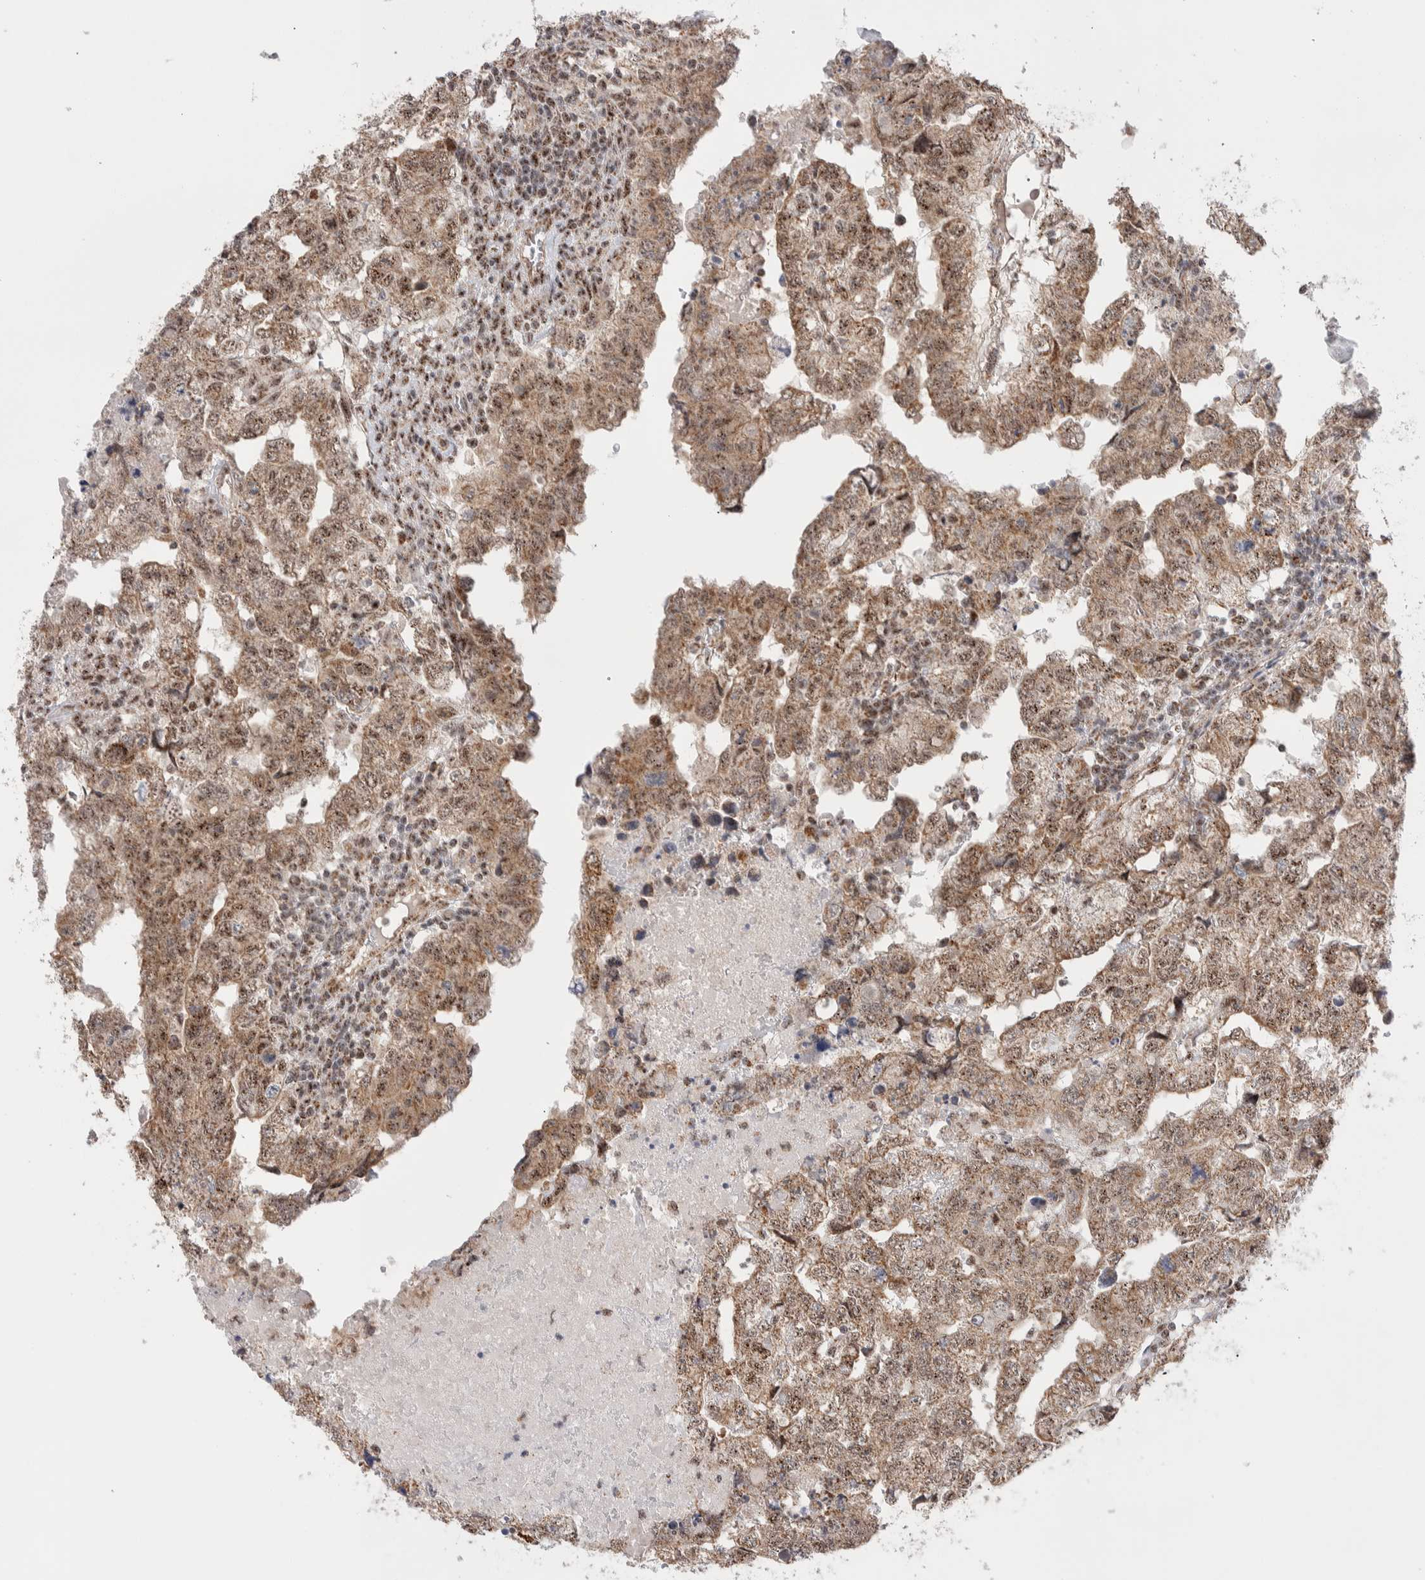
{"staining": {"intensity": "moderate", "quantity": ">75%", "location": "cytoplasmic/membranous,nuclear"}, "tissue": "testis cancer", "cell_type": "Tumor cells", "image_type": "cancer", "snomed": [{"axis": "morphology", "description": "Carcinoma, Embryonal, NOS"}, {"axis": "topography", "description": "Testis"}], "caption": "Tumor cells display medium levels of moderate cytoplasmic/membranous and nuclear positivity in about >75% of cells in embryonal carcinoma (testis).", "gene": "ZNF695", "patient": {"sex": "male", "age": 36}}